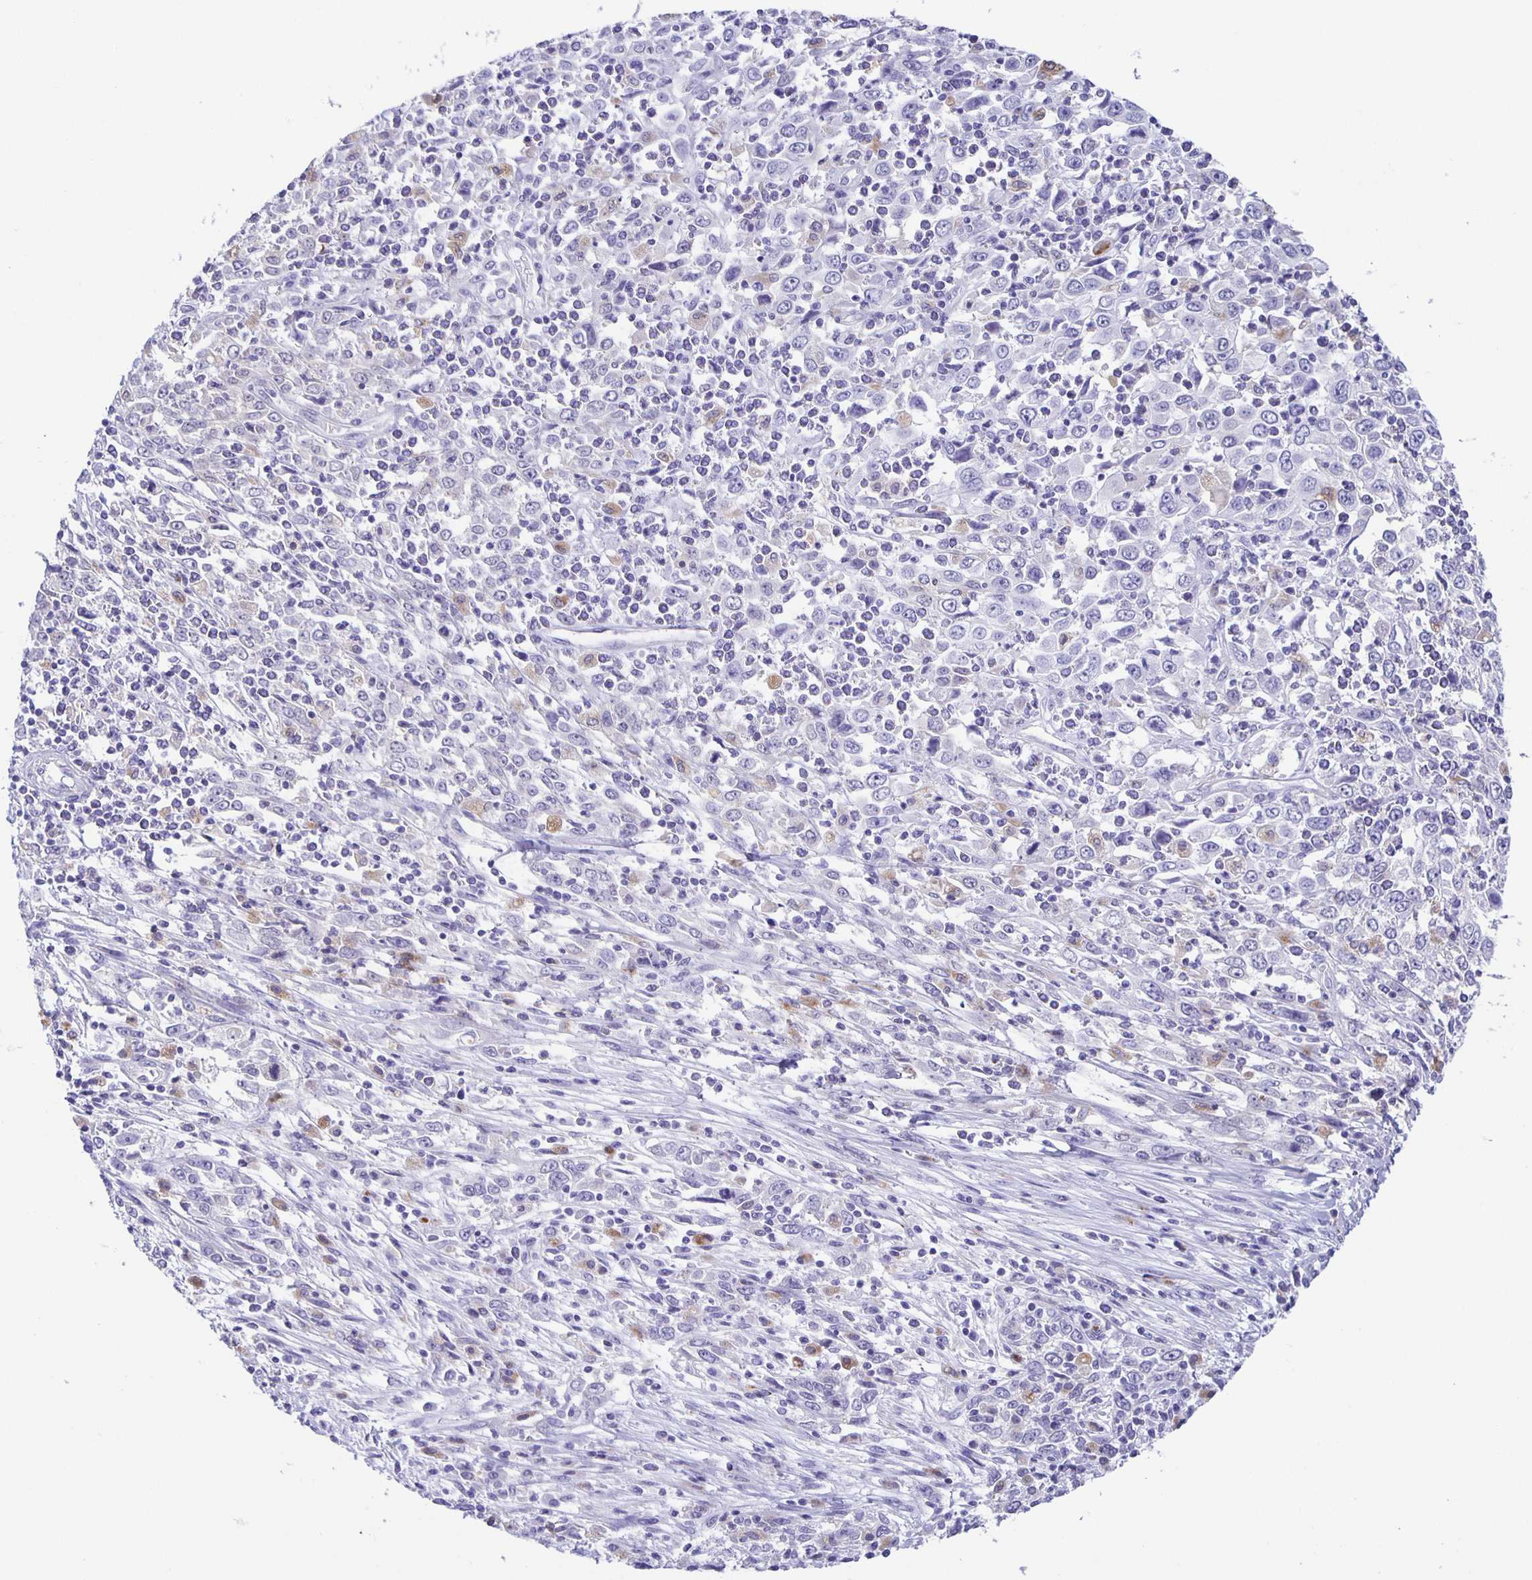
{"staining": {"intensity": "negative", "quantity": "none", "location": "none"}, "tissue": "cervical cancer", "cell_type": "Tumor cells", "image_type": "cancer", "snomed": [{"axis": "morphology", "description": "Adenocarcinoma, NOS"}, {"axis": "topography", "description": "Cervix"}], "caption": "Human adenocarcinoma (cervical) stained for a protein using immunohistochemistry (IHC) shows no staining in tumor cells.", "gene": "LIPA", "patient": {"sex": "female", "age": 40}}